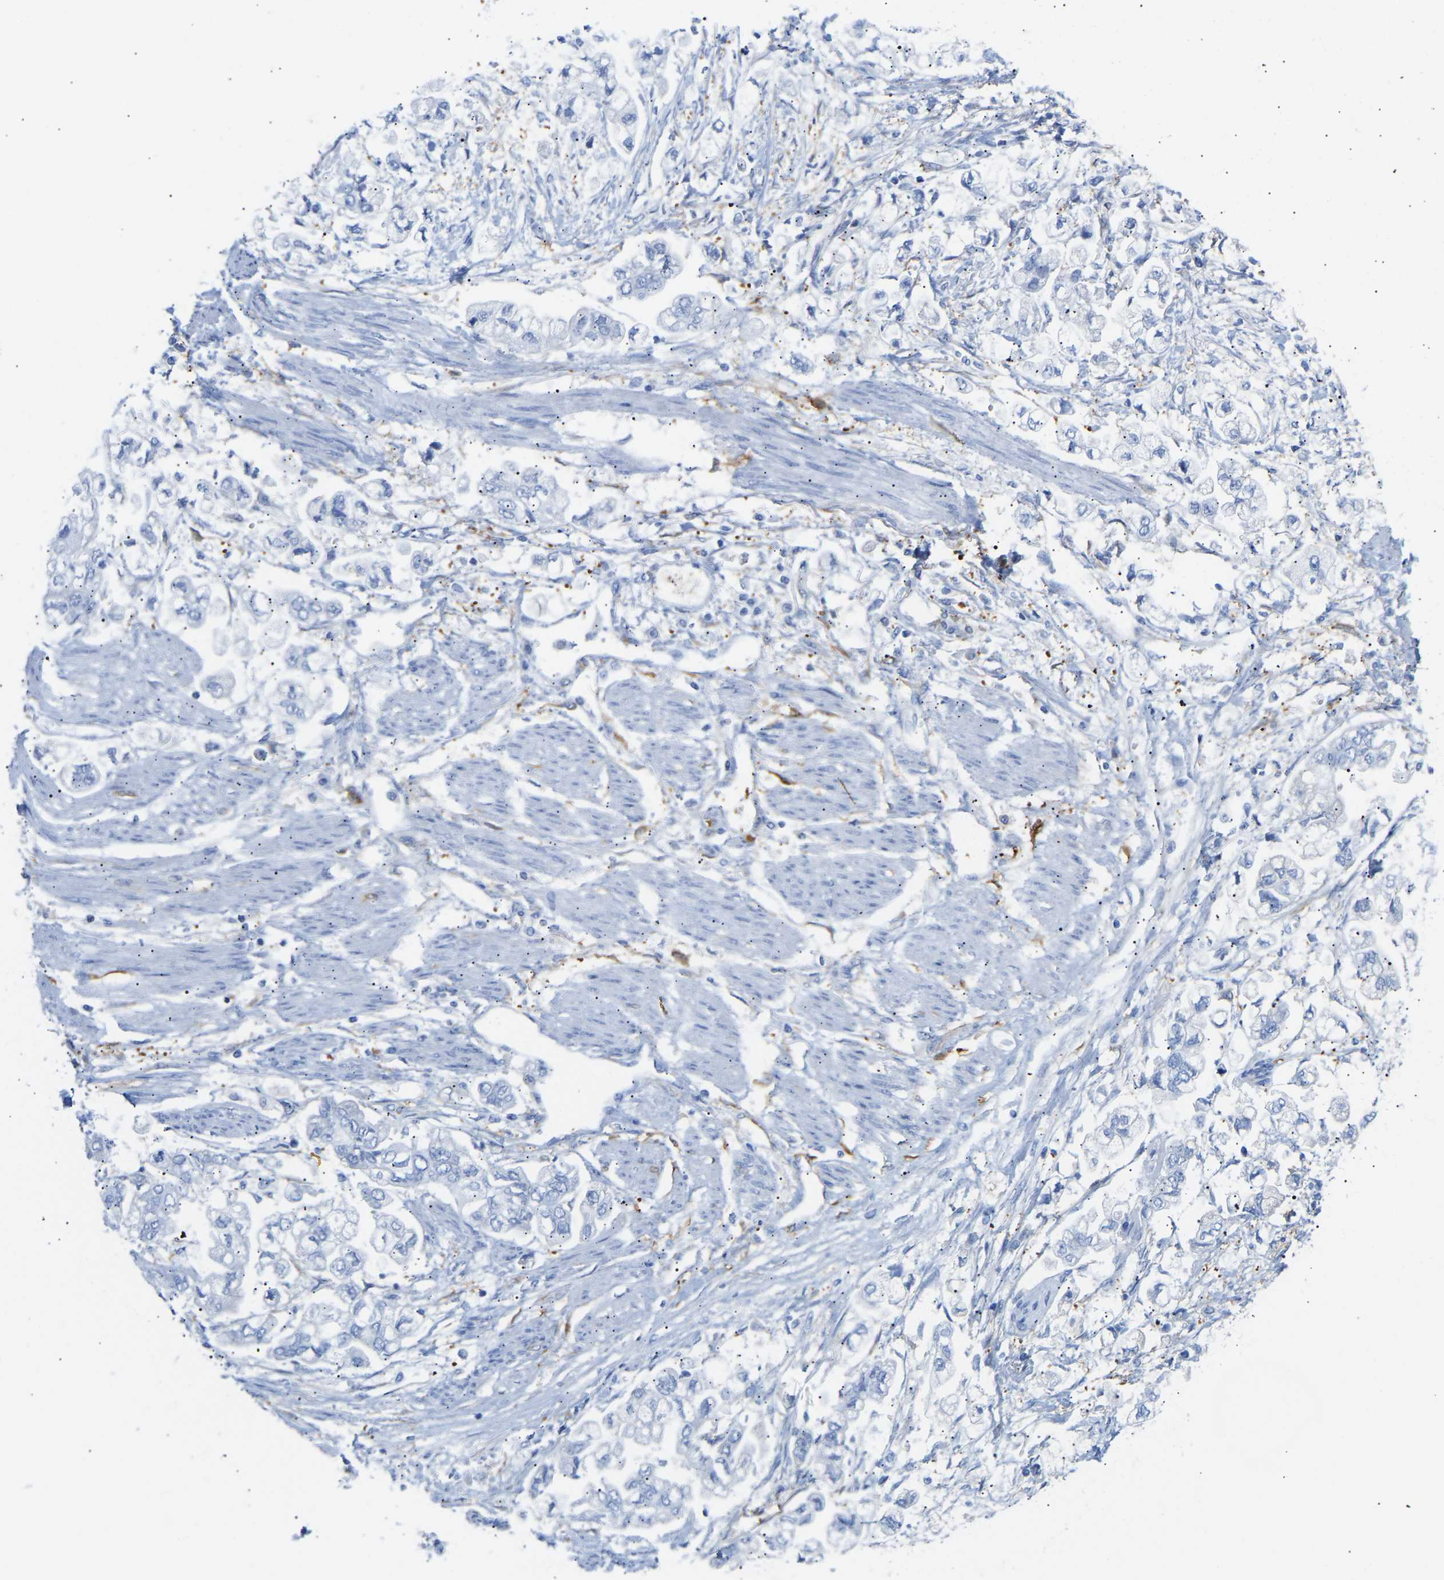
{"staining": {"intensity": "negative", "quantity": "none", "location": "none"}, "tissue": "stomach cancer", "cell_type": "Tumor cells", "image_type": "cancer", "snomed": [{"axis": "morphology", "description": "Normal tissue, NOS"}, {"axis": "morphology", "description": "Adenocarcinoma, NOS"}, {"axis": "topography", "description": "Stomach"}], "caption": "A micrograph of stomach adenocarcinoma stained for a protein demonstrates no brown staining in tumor cells. (Stains: DAB (3,3'-diaminobenzidine) immunohistochemistry with hematoxylin counter stain, Microscopy: brightfield microscopy at high magnification).", "gene": "AMPH", "patient": {"sex": "male", "age": 62}}